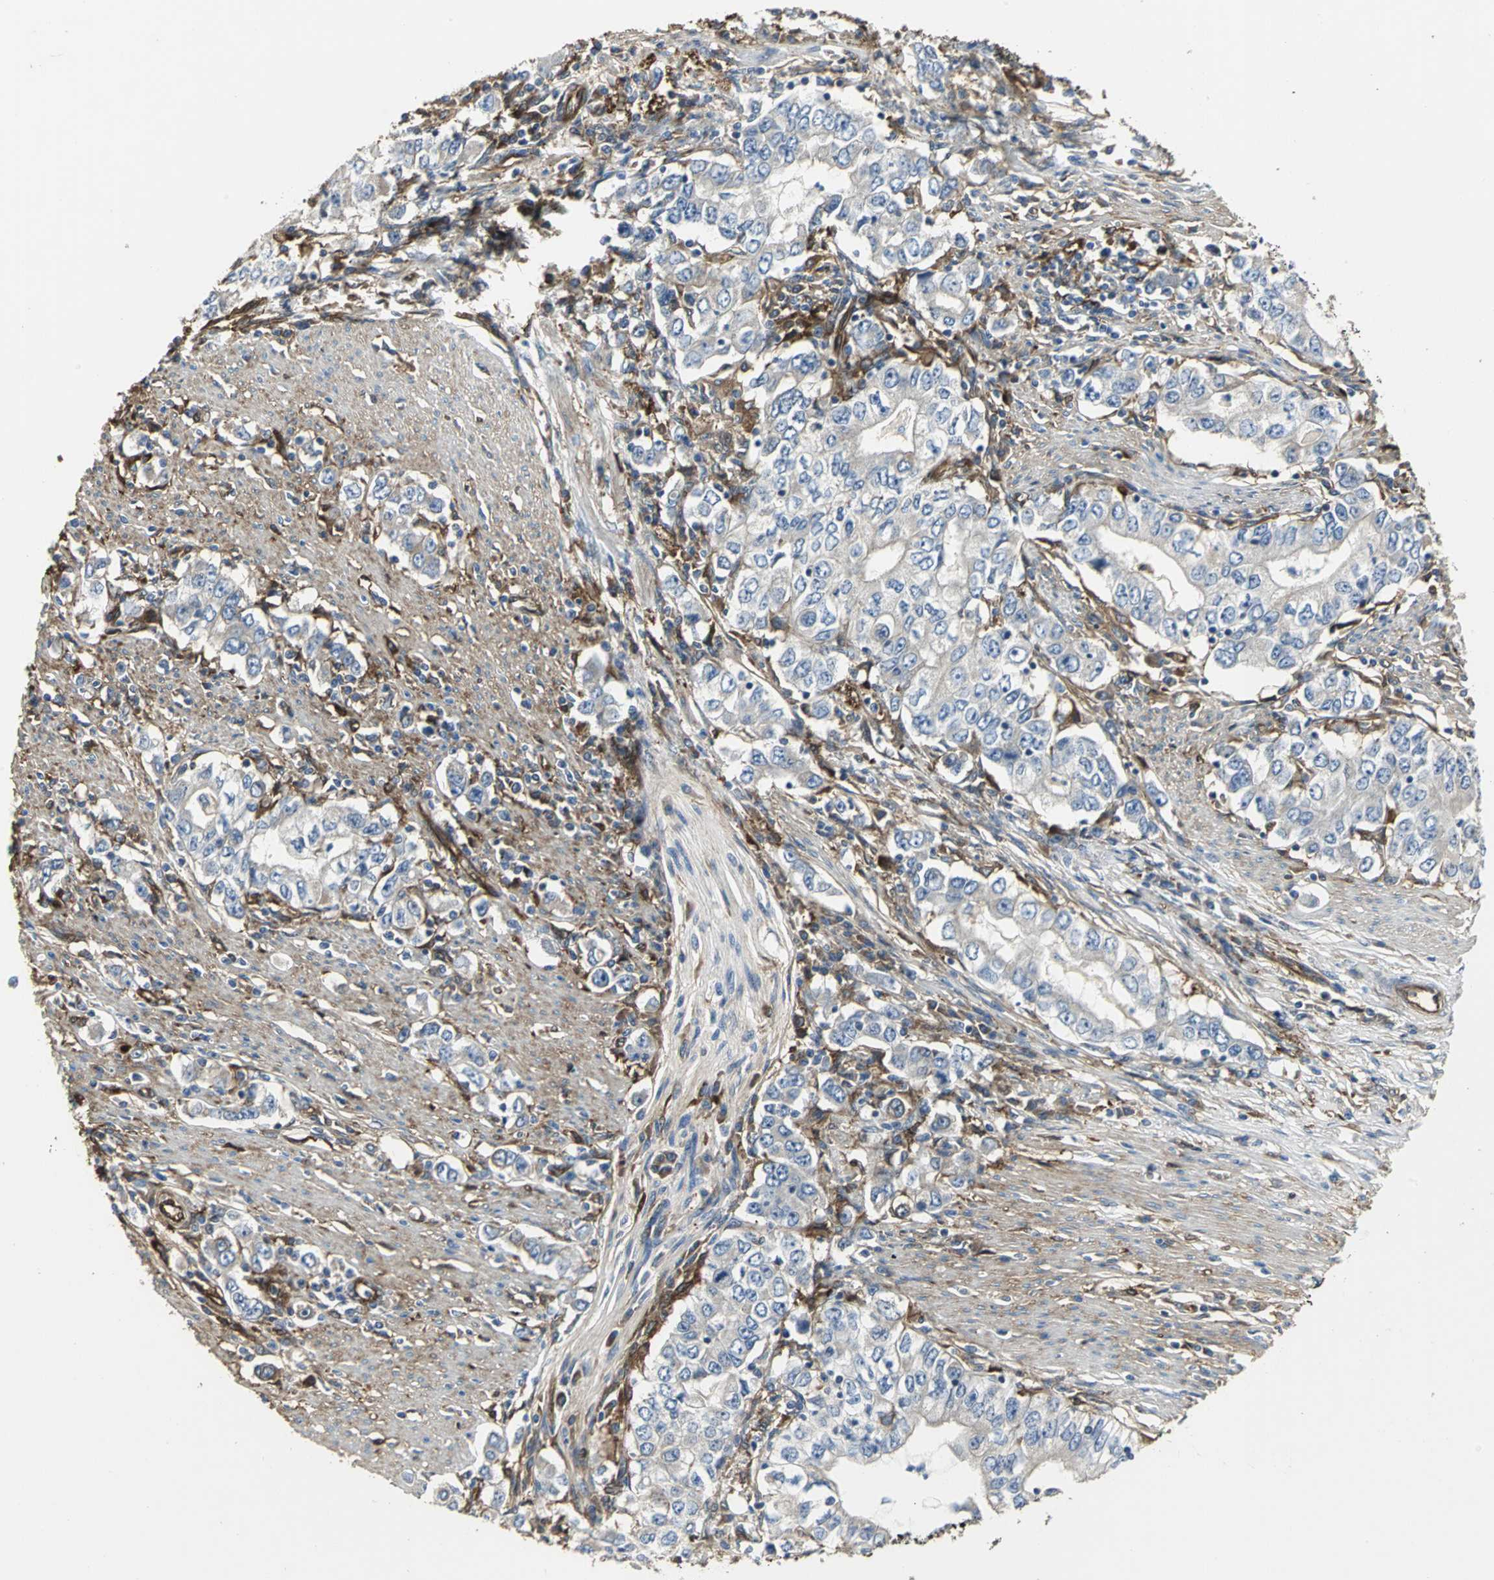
{"staining": {"intensity": "negative", "quantity": "none", "location": "none"}, "tissue": "stomach cancer", "cell_type": "Tumor cells", "image_type": "cancer", "snomed": [{"axis": "morphology", "description": "Adenocarcinoma, NOS"}, {"axis": "topography", "description": "Stomach, lower"}], "caption": "High power microscopy photomicrograph of an immunohistochemistry image of stomach cancer (adenocarcinoma), revealing no significant expression in tumor cells.", "gene": "CHRNB1", "patient": {"sex": "female", "age": 72}}